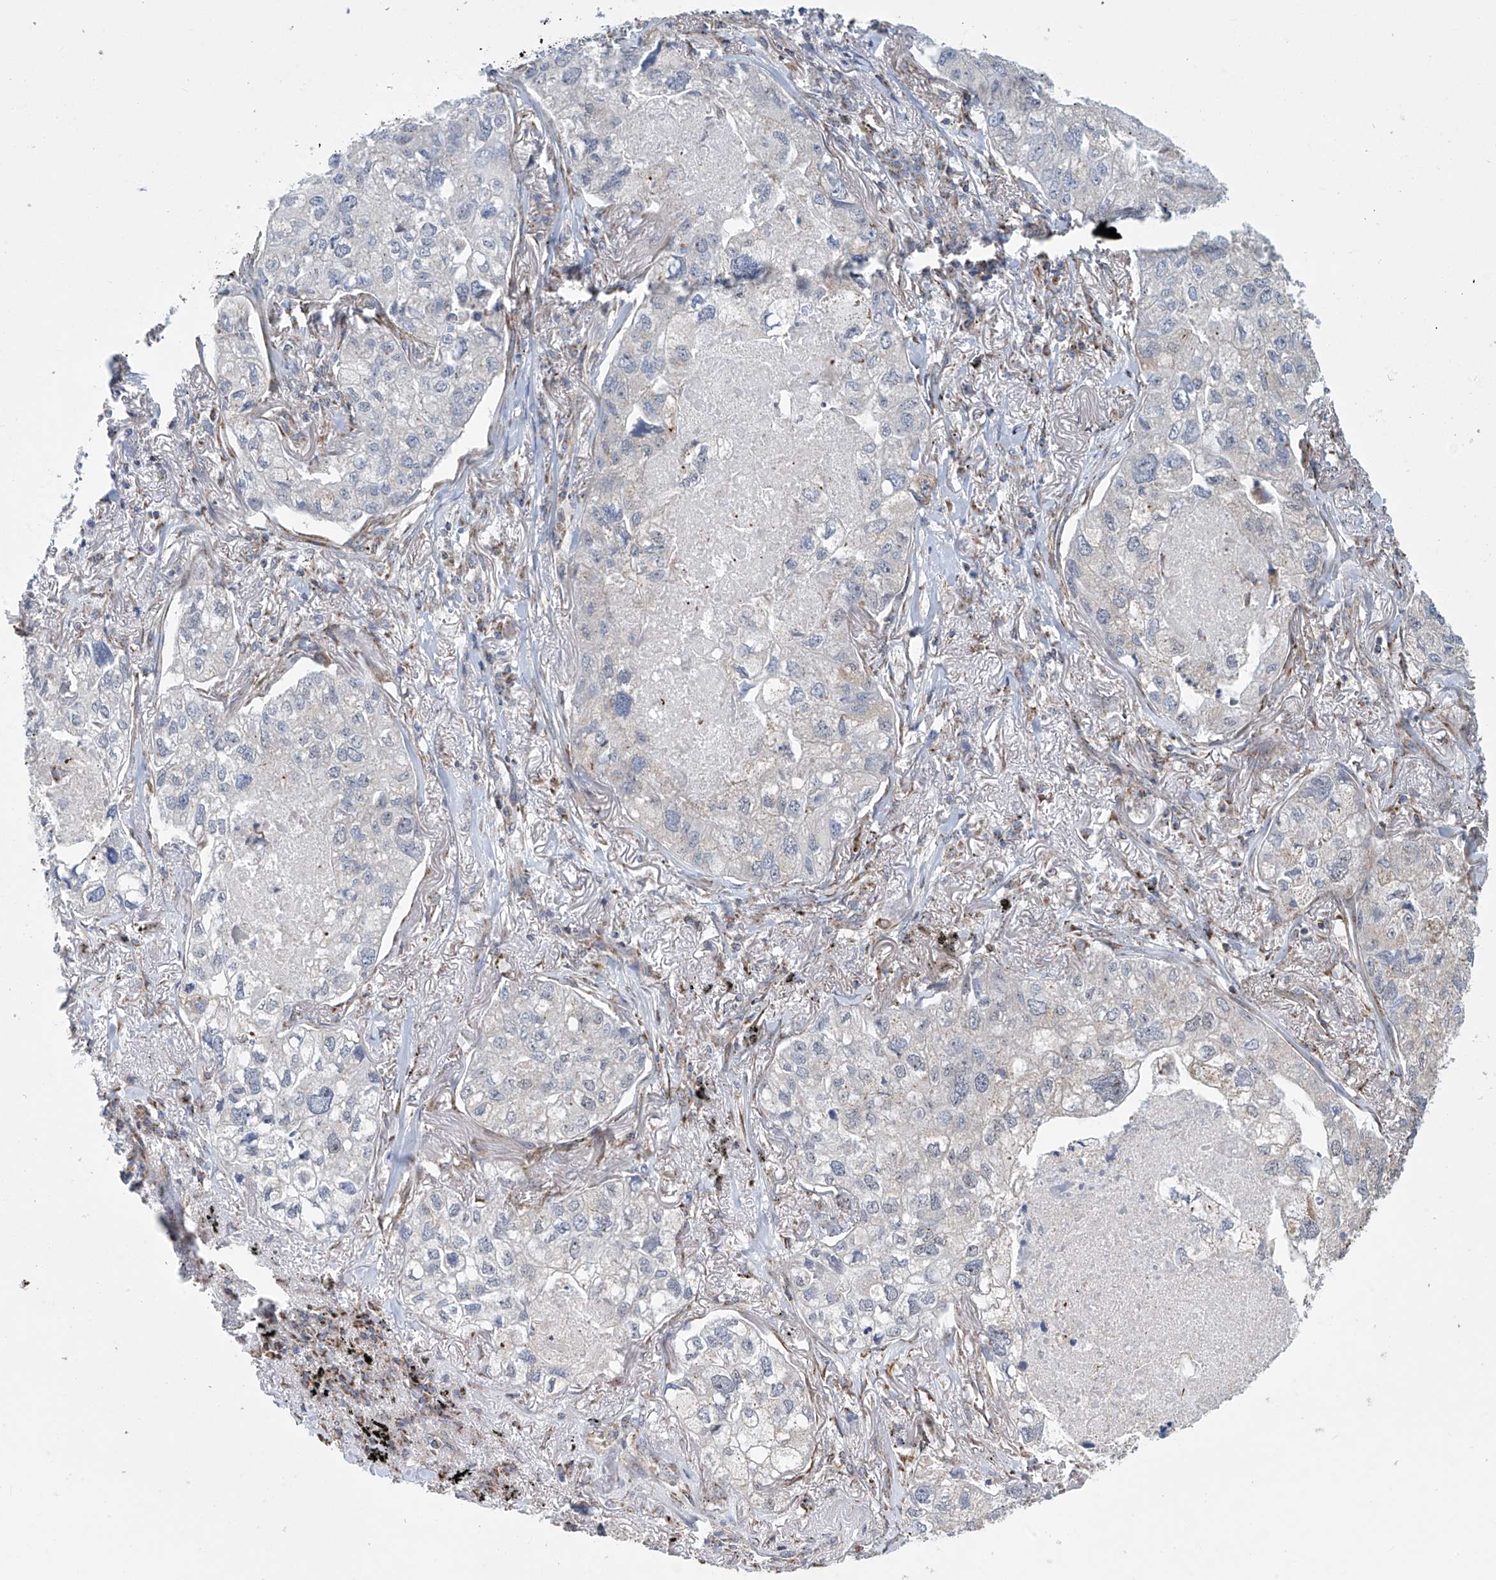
{"staining": {"intensity": "negative", "quantity": "none", "location": "none"}, "tissue": "lung cancer", "cell_type": "Tumor cells", "image_type": "cancer", "snomed": [{"axis": "morphology", "description": "Adenocarcinoma, NOS"}, {"axis": "topography", "description": "Lung"}], "caption": "Lung cancer (adenocarcinoma) was stained to show a protein in brown. There is no significant staining in tumor cells. (DAB (3,3'-diaminobenzidine) IHC, high magnification).", "gene": "COMMD1", "patient": {"sex": "male", "age": 65}}